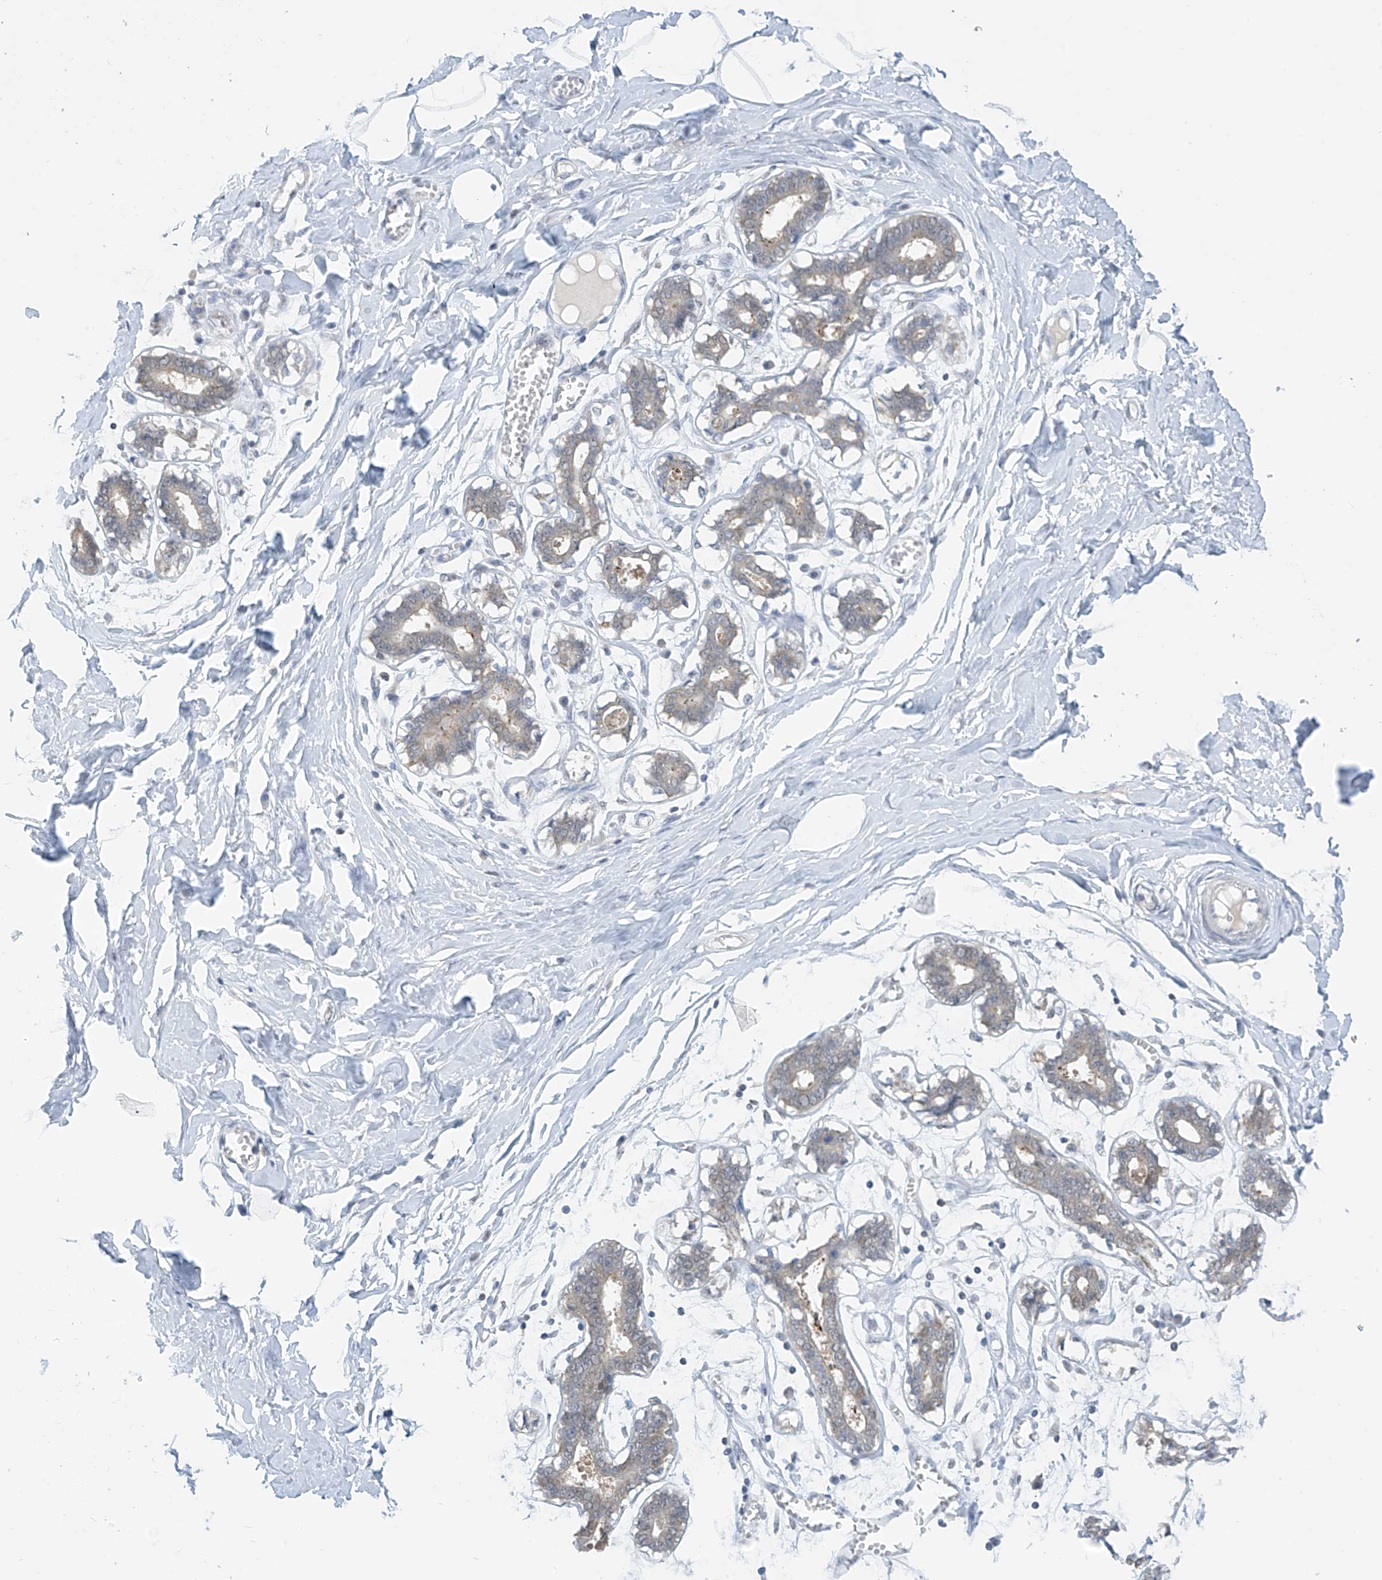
{"staining": {"intensity": "negative", "quantity": "none", "location": "none"}, "tissue": "breast", "cell_type": "Adipocytes", "image_type": "normal", "snomed": [{"axis": "morphology", "description": "Normal tissue, NOS"}, {"axis": "topography", "description": "Breast"}], "caption": "A high-resolution micrograph shows IHC staining of benign breast, which demonstrates no significant staining in adipocytes.", "gene": "APLF", "patient": {"sex": "female", "age": 27}}